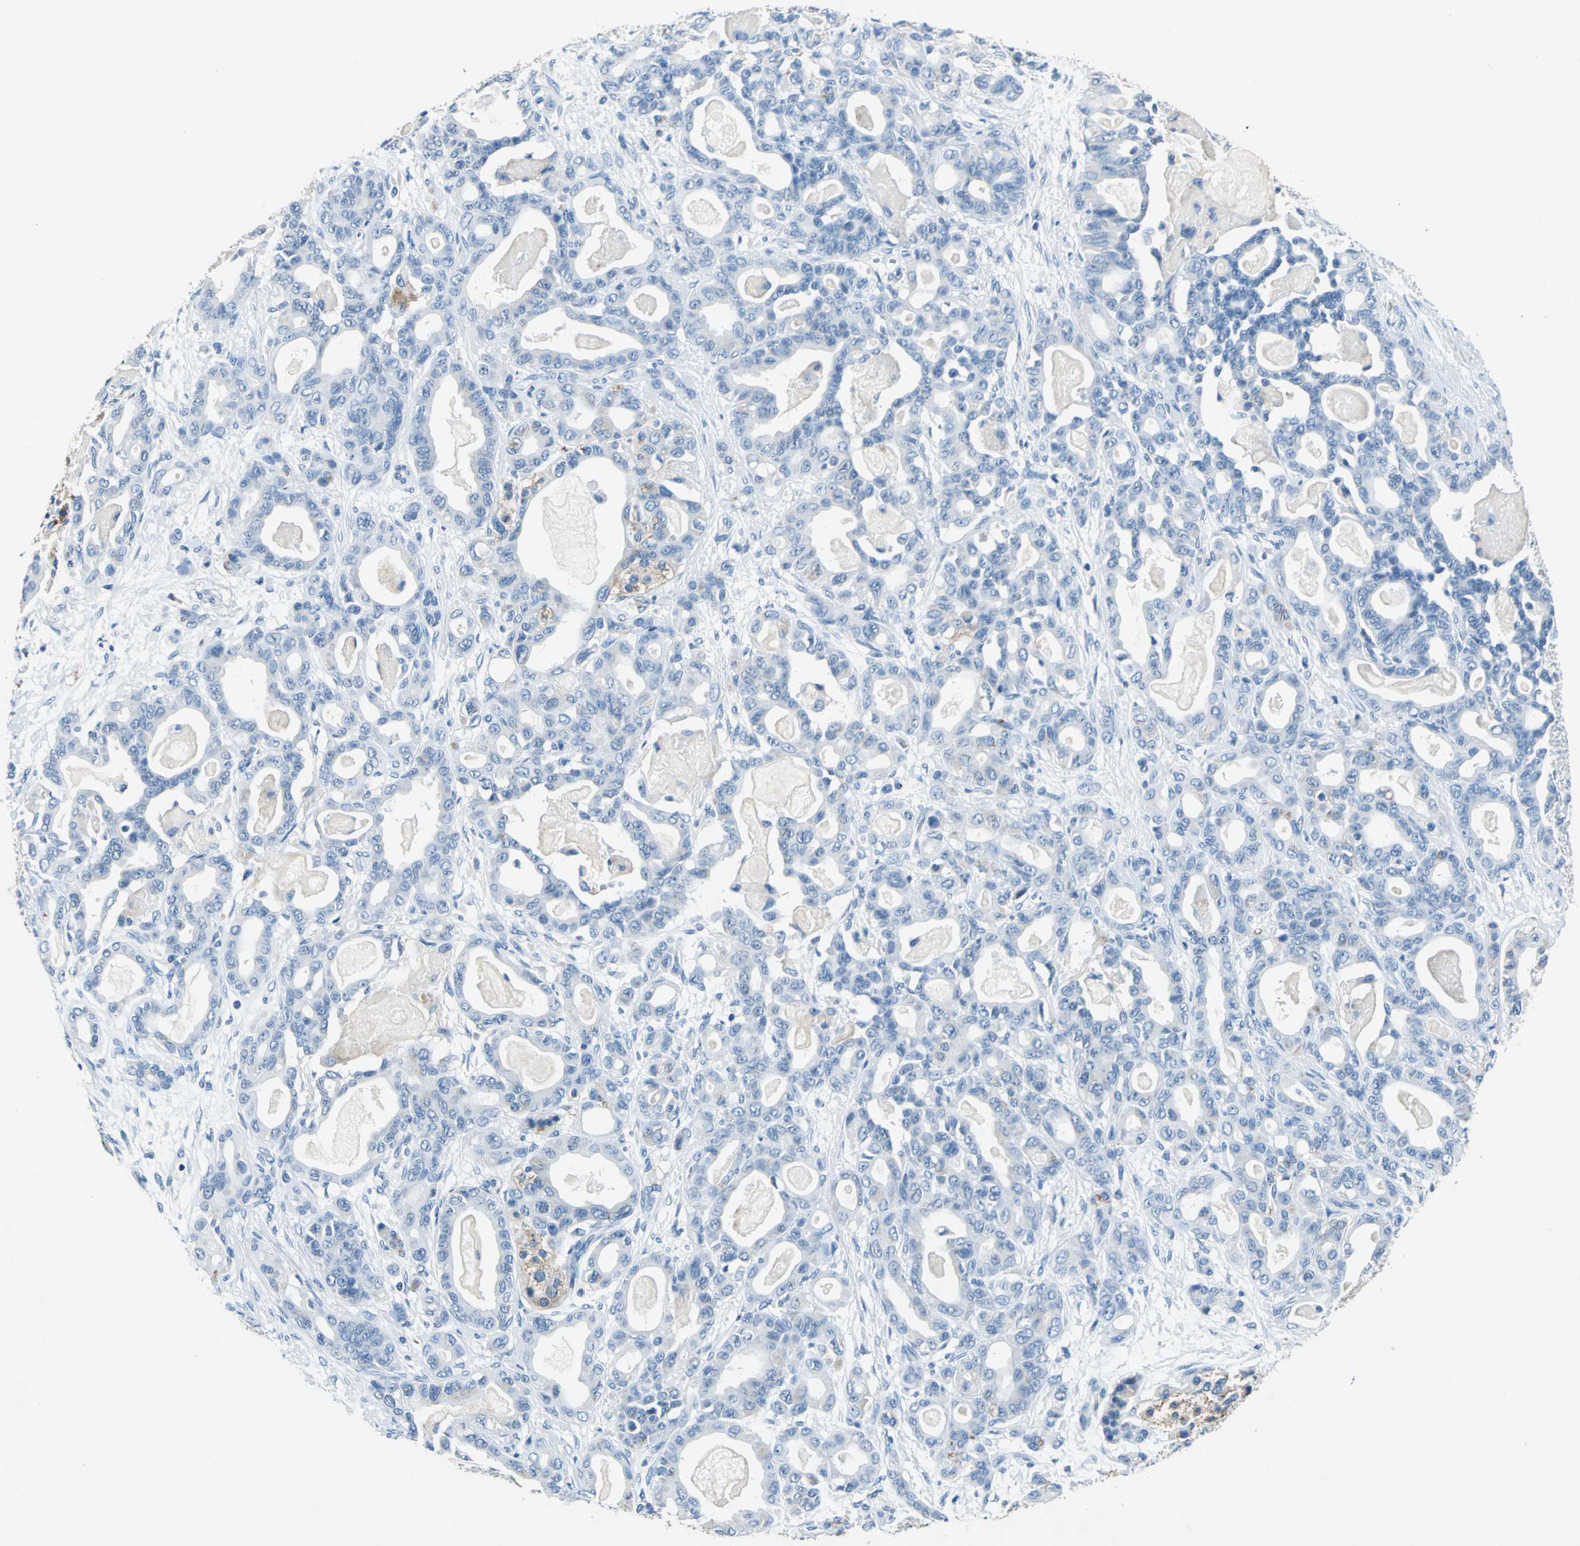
{"staining": {"intensity": "negative", "quantity": "none", "location": "none"}, "tissue": "pancreatic cancer", "cell_type": "Tumor cells", "image_type": "cancer", "snomed": [{"axis": "morphology", "description": "Adenocarcinoma, NOS"}, {"axis": "topography", "description": "Pancreas"}], "caption": "This is an IHC histopathology image of pancreatic adenocarcinoma. There is no staining in tumor cells.", "gene": "RPS13", "patient": {"sex": "male", "age": 63}}